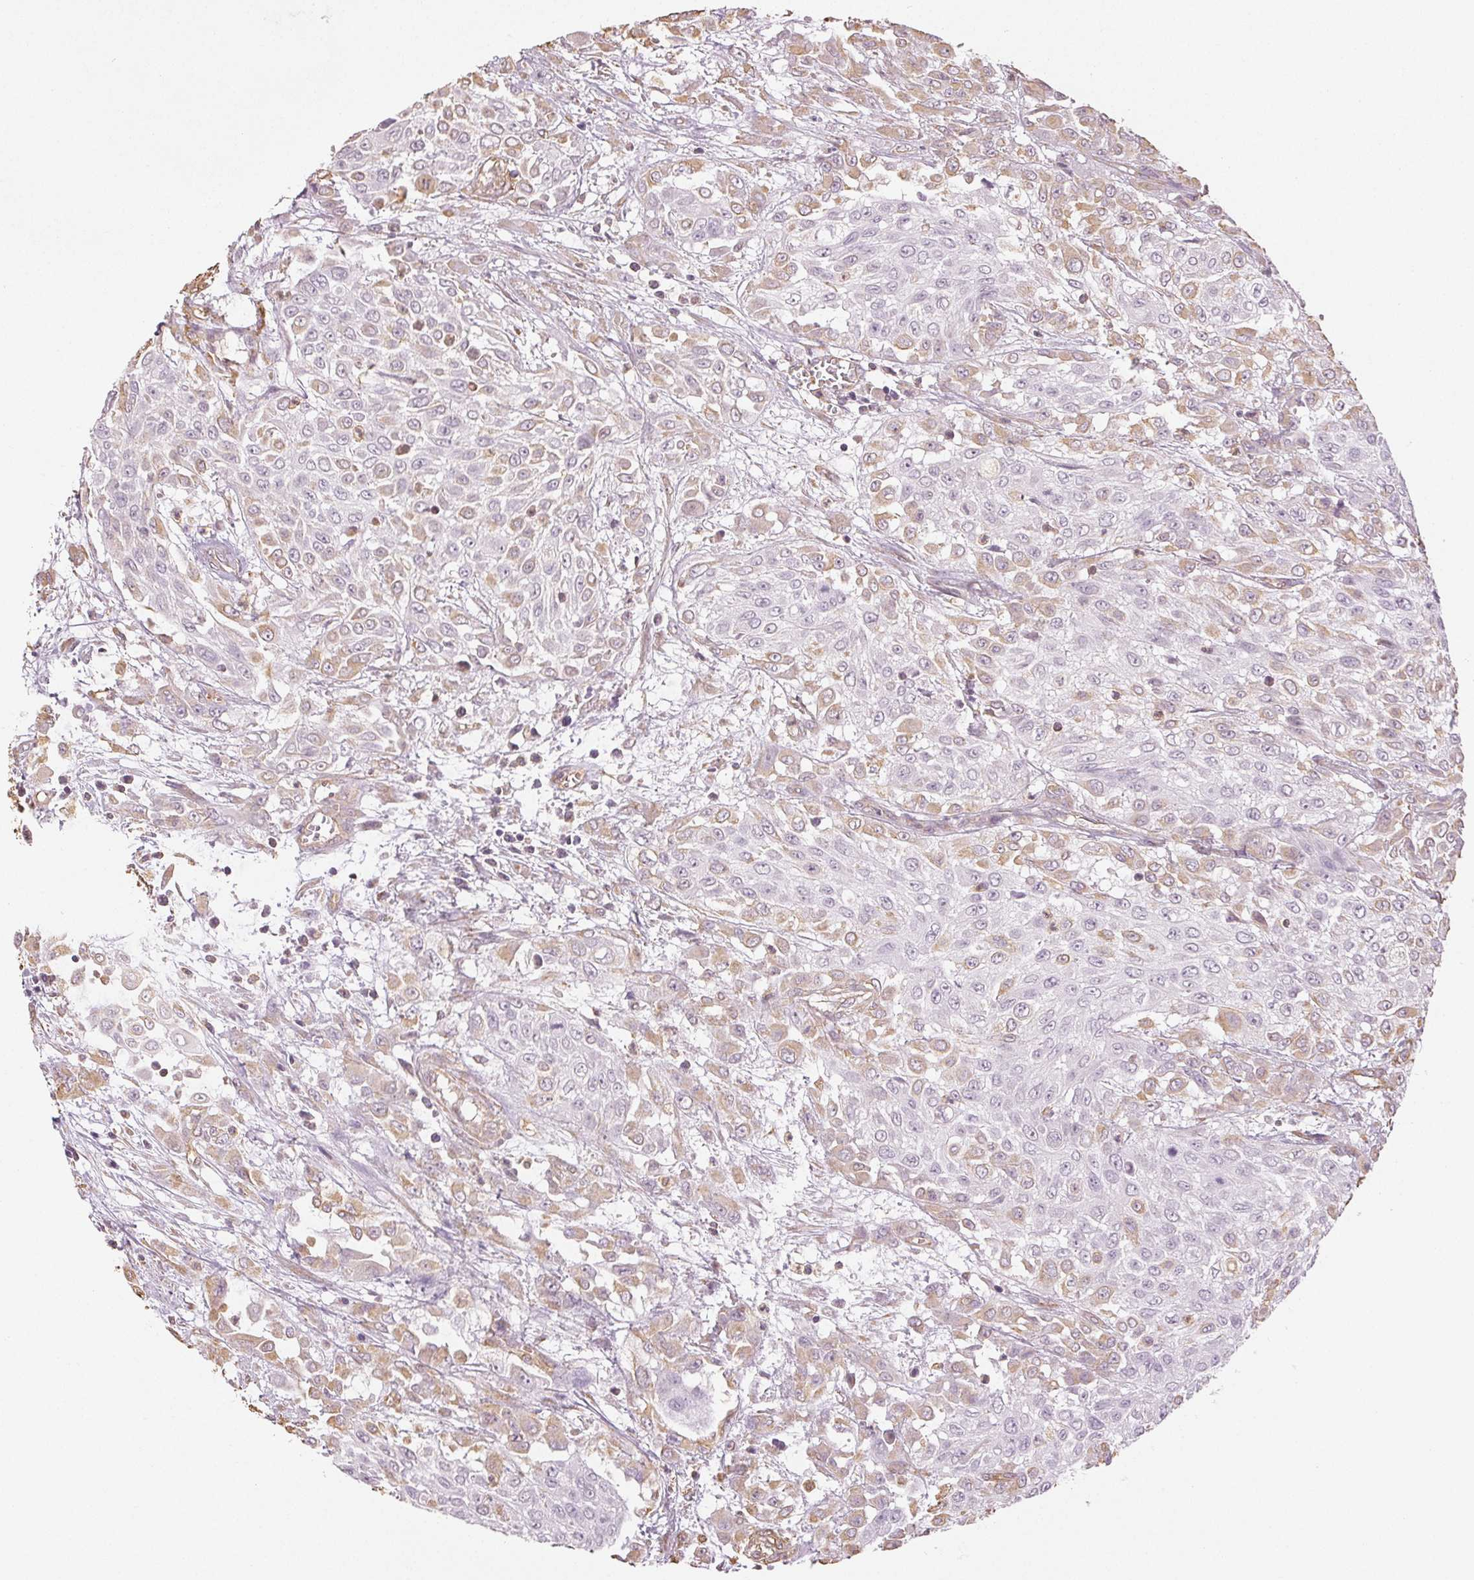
{"staining": {"intensity": "weak", "quantity": "<25%", "location": "cytoplasmic/membranous"}, "tissue": "urothelial cancer", "cell_type": "Tumor cells", "image_type": "cancer", "snomed": [{"axis": "morphology", "description": "Urothelial carcinoma, High grade"}, {"axis": "topography", "description": "Urinary bladder"}], "caption": "Human urothelial cancer stained for a protein using IHC demonstrates no staining in tumor cells.", "gene": "COL7A1", "patient": {"sex": "male", "age": 57}}